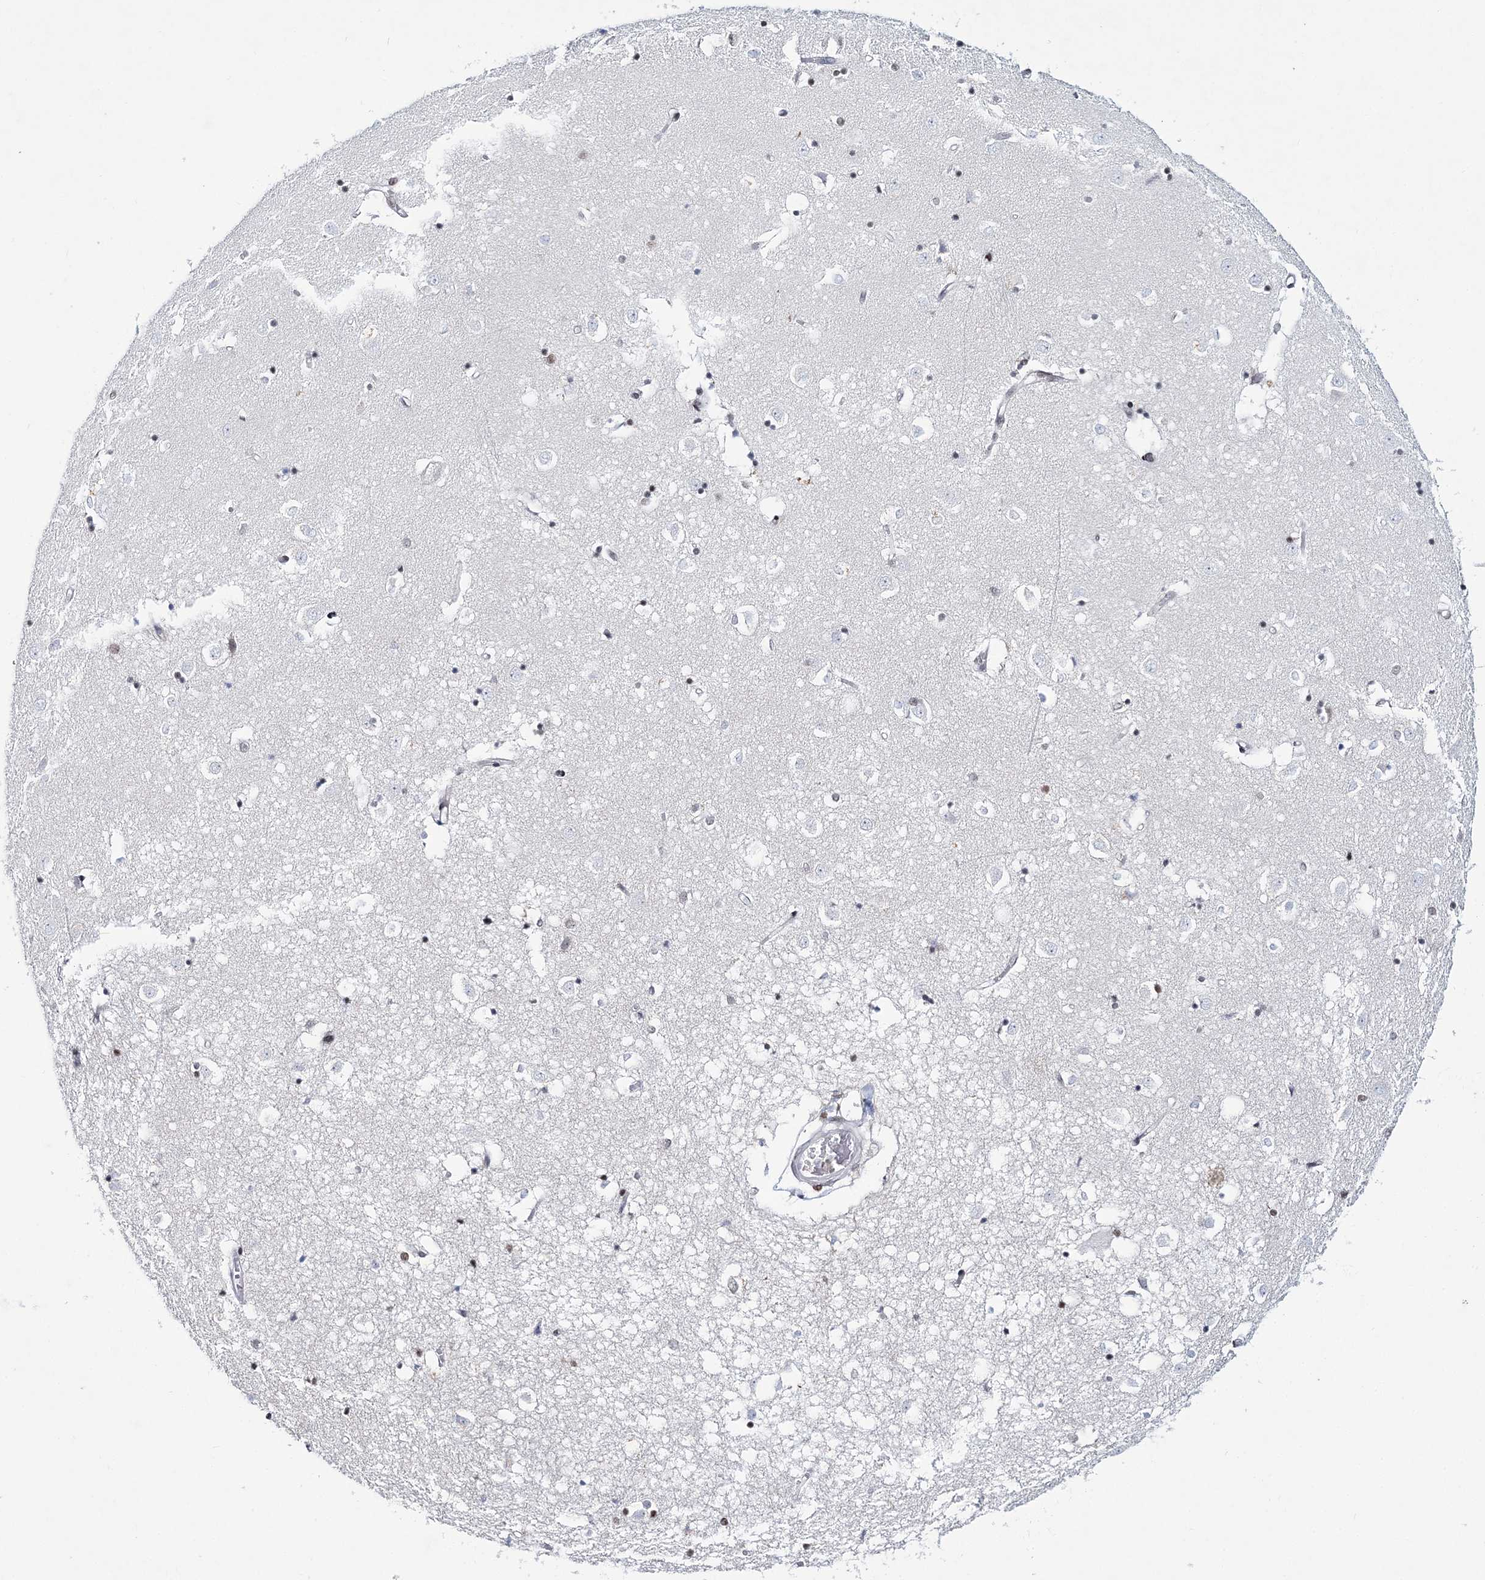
{"staining": {"intensity": "moderate", "quantity": "25%-75%", "location": "nuclear"}, "tissue": "caudate", "cell_type": "Glial cells", "image_type": "normal", "snomed": [{"axis": "morphology", "description": "Normal tissue, NOS"}, {"axis": "topography", "description": "Lateral ventricle wall"}], "caption": "A medium amount of moderate nuclear positivity is identified in about 25%-75% of glial cells in unremarkable caudate.", "gene": "LRRFIP2", "patient": {"sex": "male", "age": 45}}